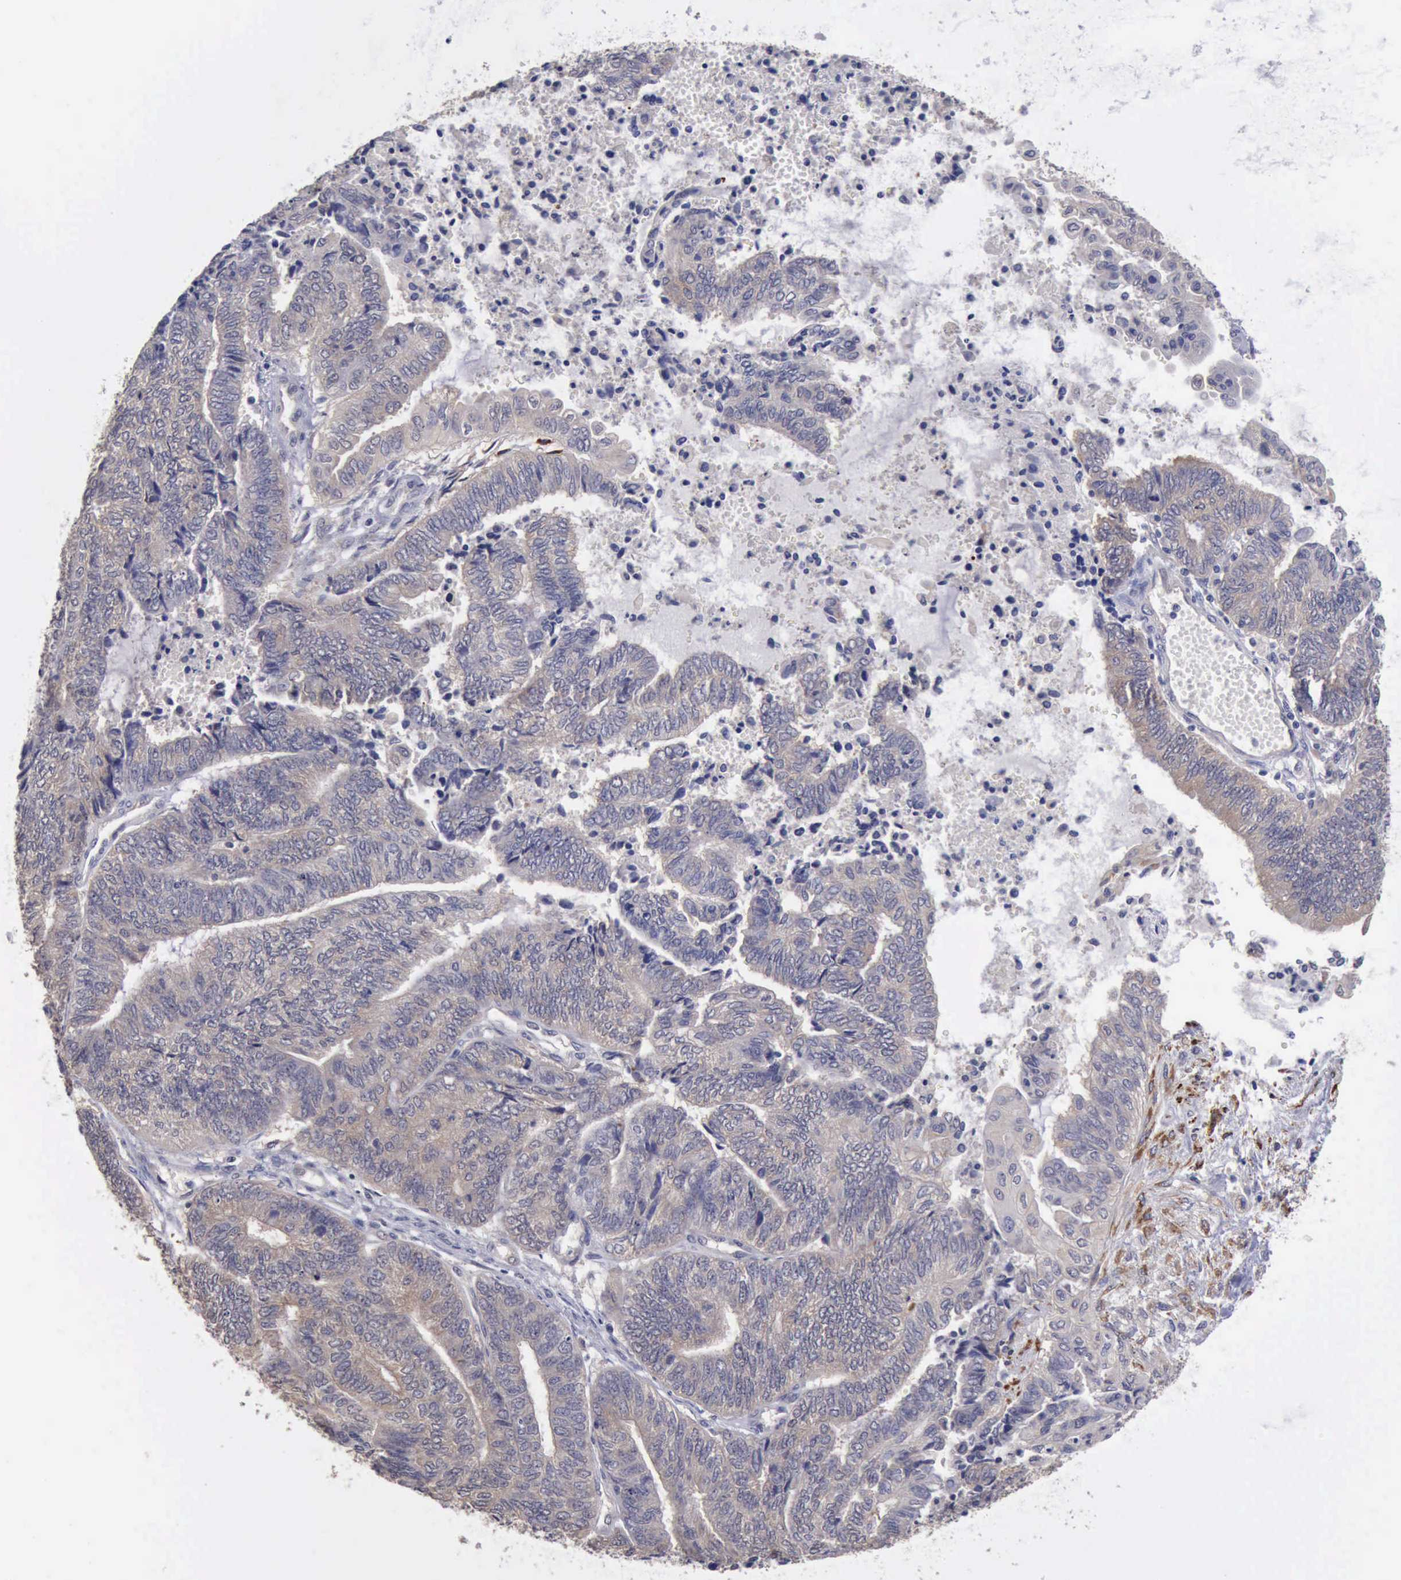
{"staining": {"intensity": "weak", "quantity": "25%-75%", "location": "cytoplasmic/membranous"}, "tissue": "endometrial cancer", "cell_type": "Tumor cells", "image_type": "cancer", "snomed": [{"axis": "morphology", "description": "Adenocarcinoma, NOS"}, {"axis": "topography", "description": "Uterus"}, {"axis": "topography", "description": "Endometrium"}], "caption": "Immunohistochemistry histopathology image of endometrial cancer stained for a protein (brown), which exhibits low levels of weak cytoplasmic/membranous positivity in about 25%-75% of tumor cells.", "gene": "PHKA1", "patient": {"sex": "female", "age": 70}}